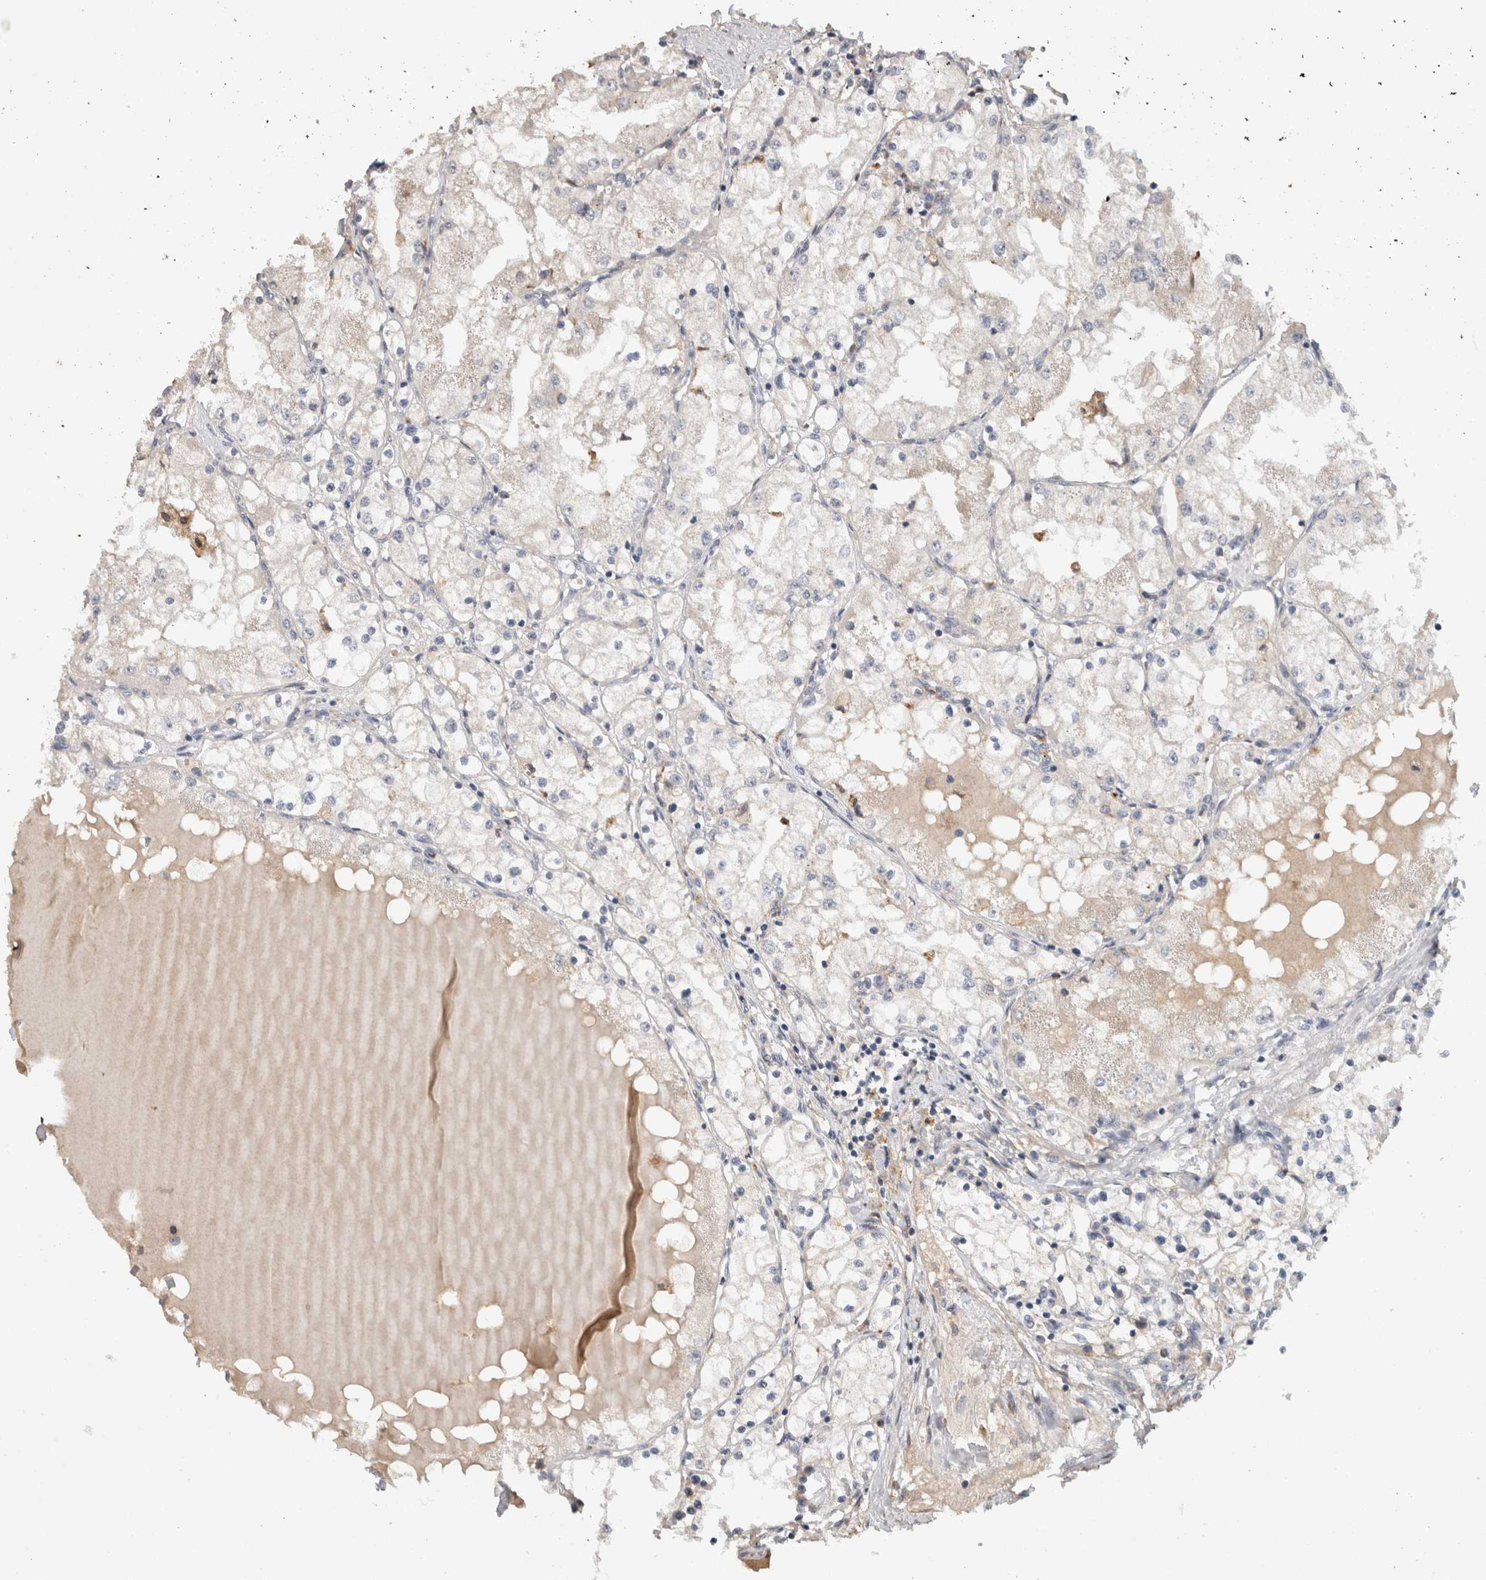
{"staining": {"intensity": "negative", "quantity": "none", "location": "none"}, "tissue": "renal cancer", "cell_type": "Tumor cells", "image_type": "cancer", "snomed": [{"axis": "morphology", "description": "Adenocarcinoma, NOS"}, {"axis": "topography", "description": "Kidney"}], "caption": "This is an IHC photomicrograph of human adenocarcinoma (renal). There is no expression in tumor cells.", "gene": "HEXD", "patient": {"sex": "male", "age": 68}}